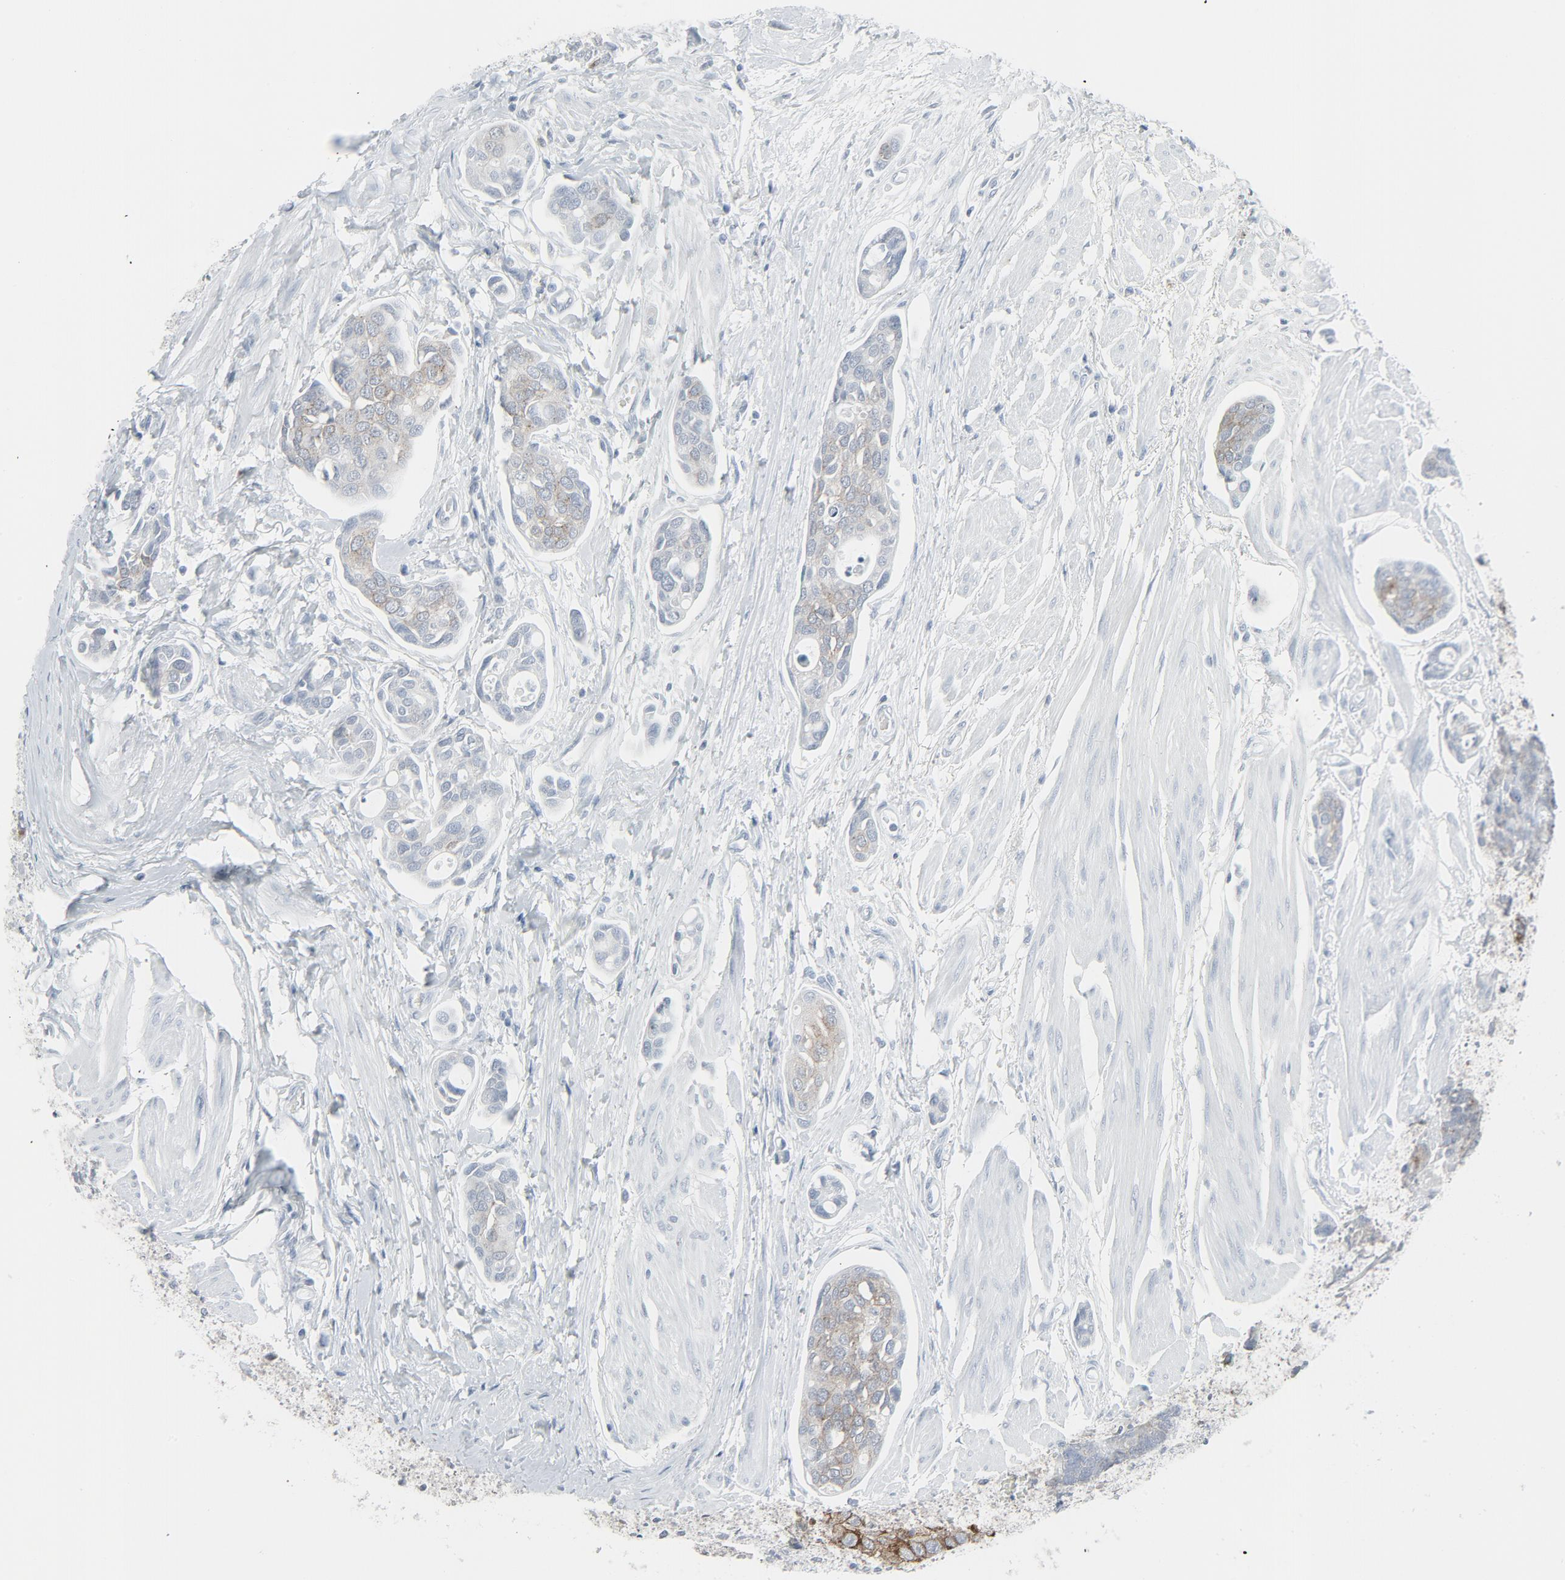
{"staining": {"intensity": "weak", "quantity": "25%-75%", "location": "cytoplasmic/membranous"}, "tissue": "urothelial cancer", "cell_type": "Tumor cells", "image_type": "cancer", "snomed": [{"axis": "morphology", "description": "Urothelial carcinoma, High grade"}, {"axis": "topography", "description": "Urinary bladder"}], "caption": "Human high-grade urothelial carcinoma stained for a protein (brown) demonstrates weak cytoplasmic/membranous positive staining in about 25%-75% of tumor cells.", "gene": "FGFR3", "patient": {"sex": "male", "age": 78}}